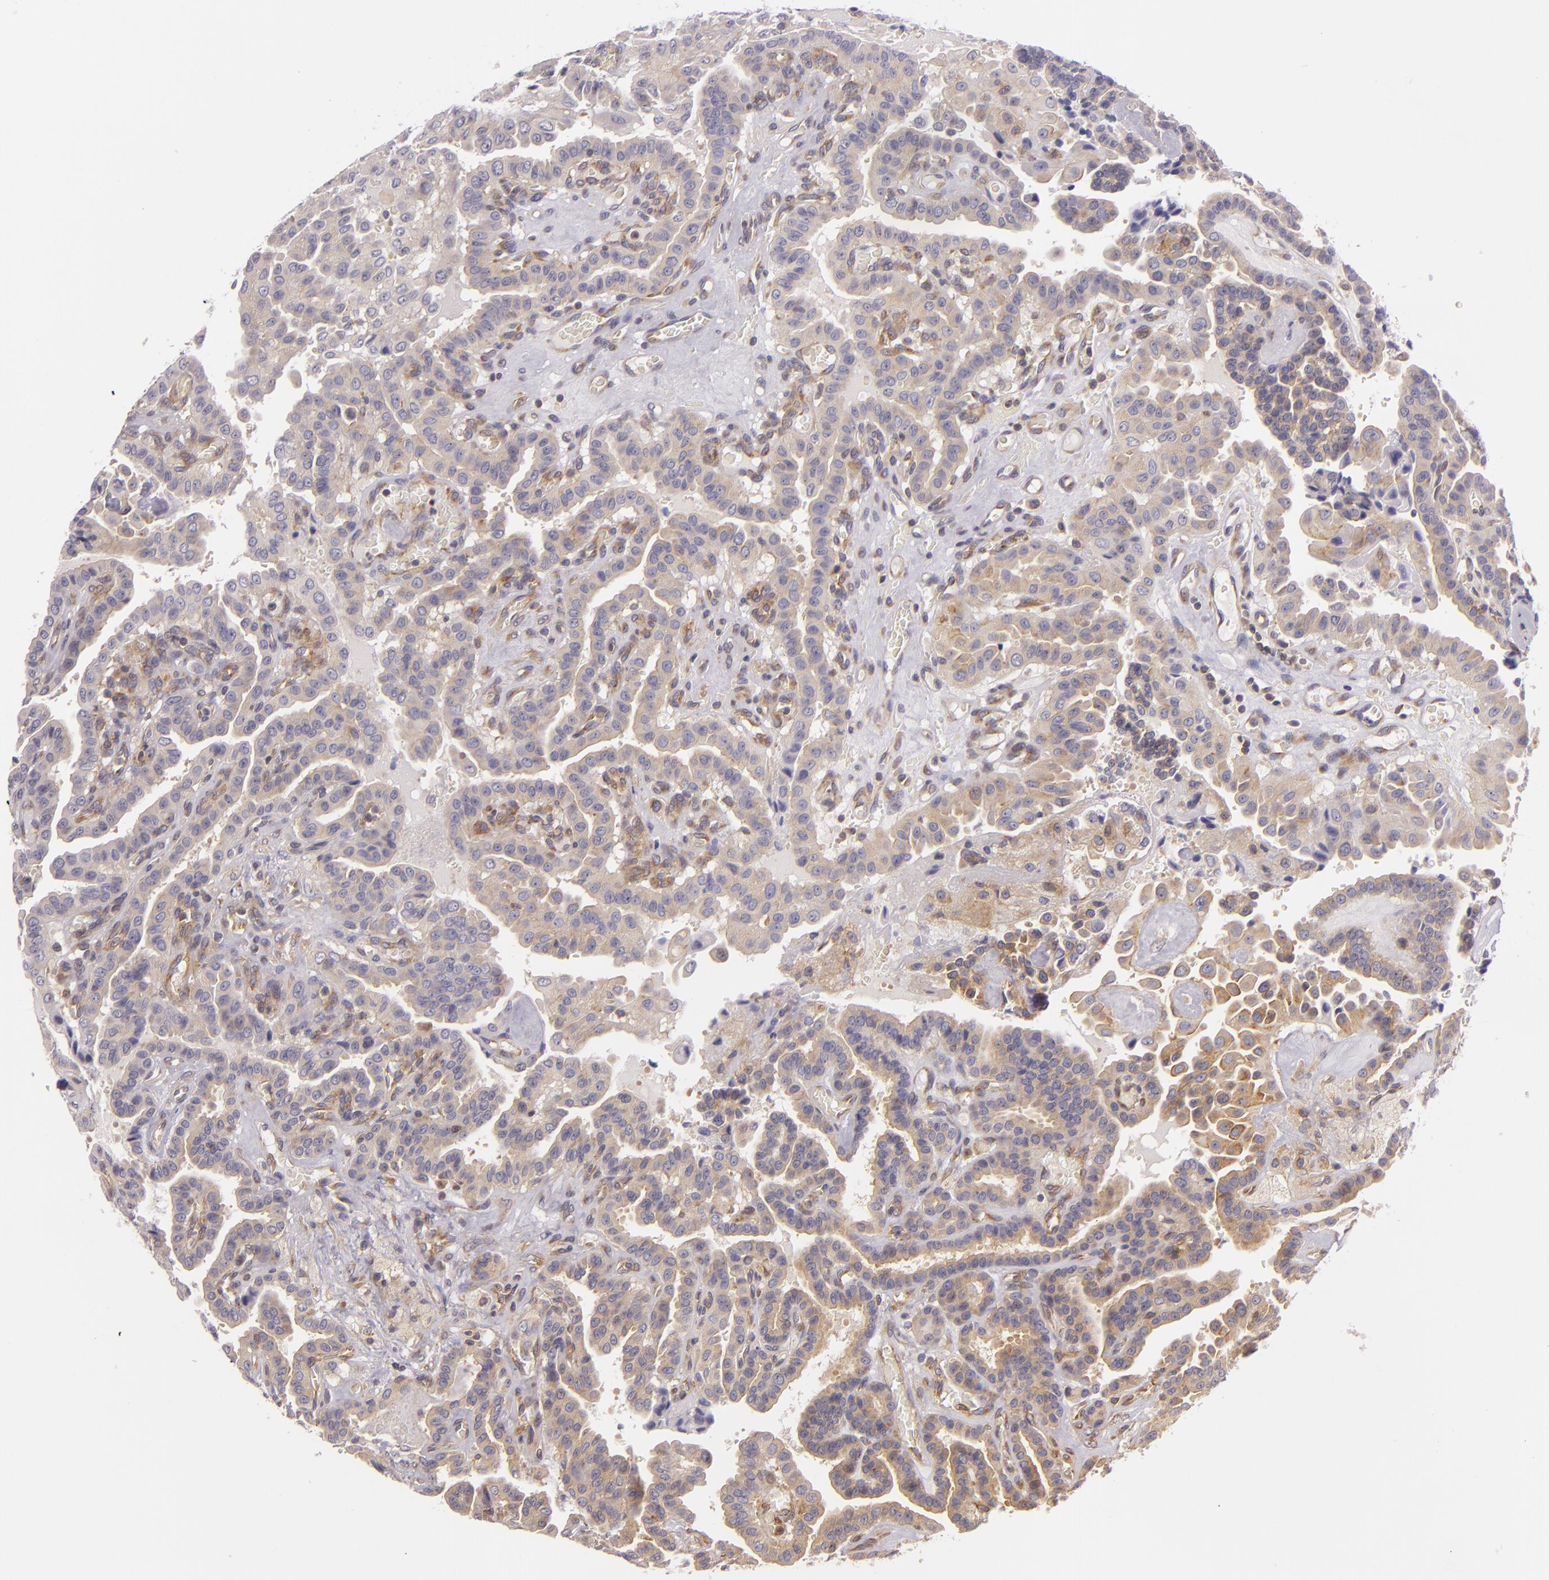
{"staining": {"intensity": "weak", "quantity": "25%-75%", "location": "cytoplasmic/membranous"}, "tissue": "thyroid cancer", "cell_type": "Tumor cells", "image_type": "cancer", "snomed": [{"axis": "morphology", "description": "Papillary adenocarcinoma, NOS"}, {"axis": "topography", "description": "Thyroid gland"}], "caption": "Weak cytoplasmic/membranous positivity is seen in approximately 25%-75% of tumor cells in thyroid cancer. (IHC, brightfield microscopy, high magnification).", "gene": "UPF3B", "patient": {"sex": "male", "age": 87}}